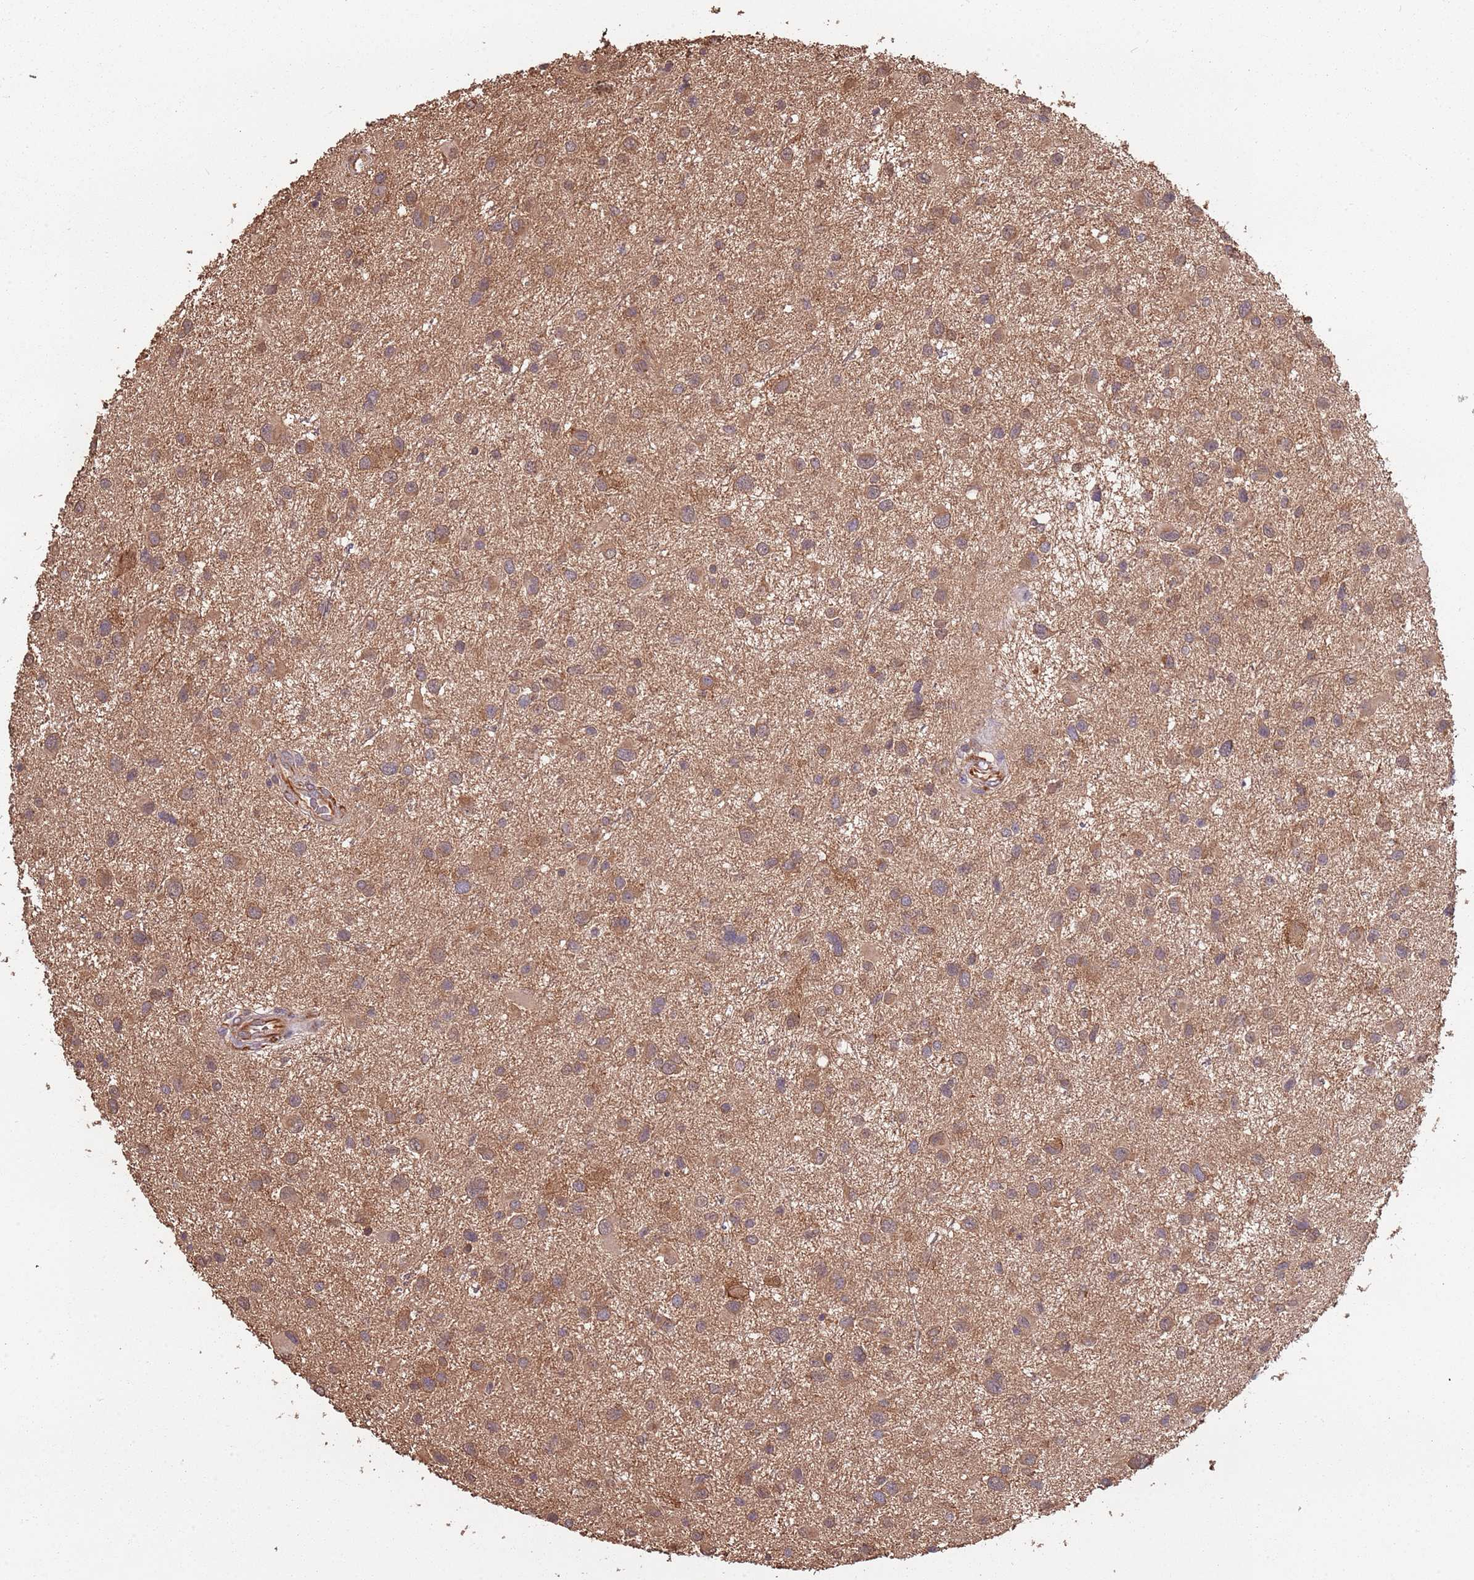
{"staining": {"intensity": "moderate", "quantity": ">75%", "location": "cytoplasmic/membranous"}, "tissue": "glioma", "cell_type": "Tumor cells", "image_type": "cancer", "snomed": [{"axis": "morphology", "description": "Glioma, malignant, Low grade"}, {"axis": "topography", "description": "Brain"}], "caption": "Moderate cytoplasmic/membranous positivity for a protein is seen in approximately >75% of tumor cells of malignant glioma (low-grade) using immunohistochemistry (IHC).", "gene": "COG4", "patient": {"sex": "female", "age": 32}}